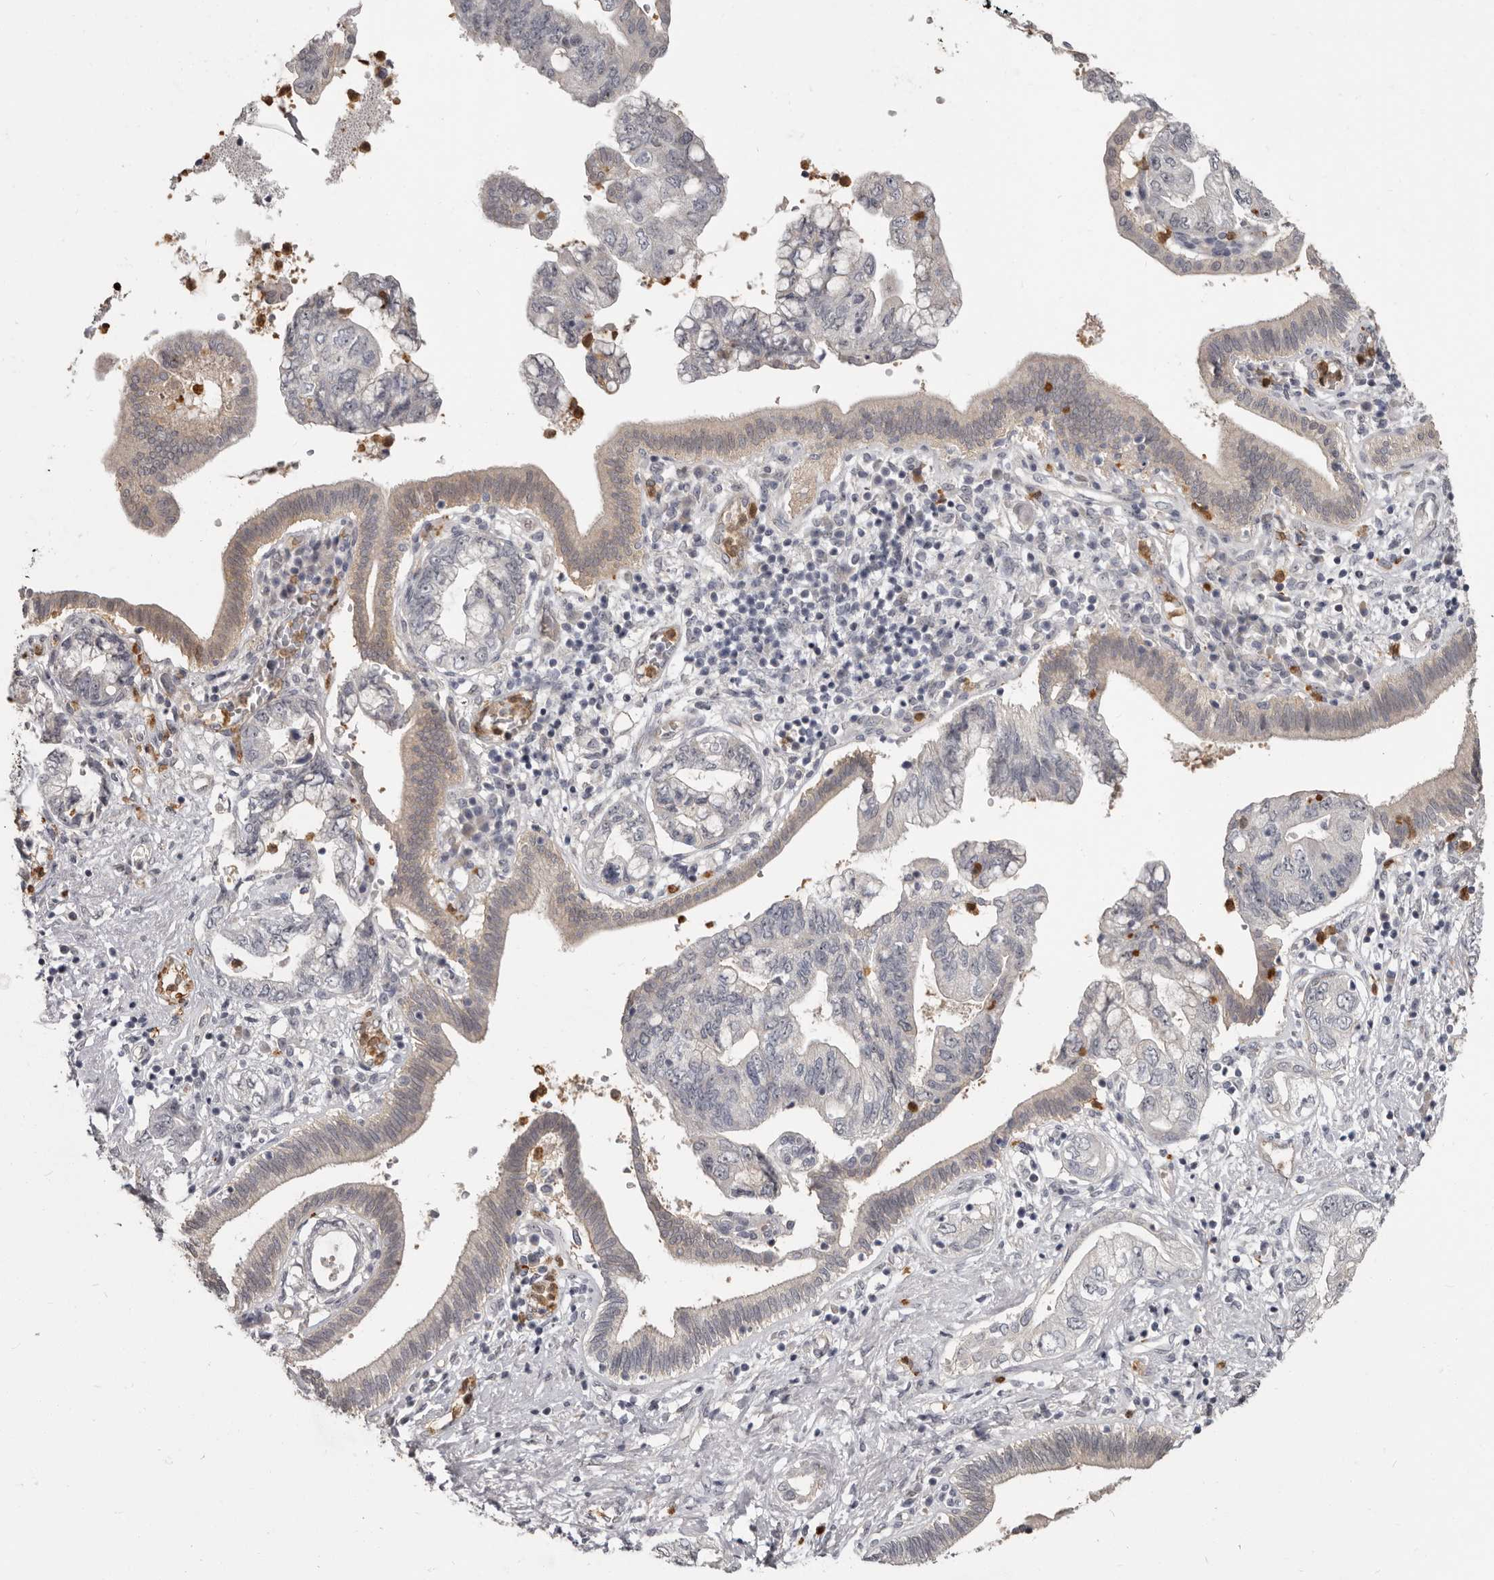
{"staining": {"intensity": "weak", "quantity": "25%-75%", "location": "cytoplasmic/membranous"}, "tissue": "pancreatic cancer", "cell_type": "Tumor cells", "image_type": "cancer", "snomed": [{"axis": "morphology", "description": "Adenocarcinoma, NOS"}, {"axis": "topography", "description": "Pancreas"}], "caption": "Protein expression analysis of human pancreatic adenocarcinoma reveals weak cytoplasmic/membranous expression in about 25%-75% of tumor cells.", "gene": "GPR157", "patient": {"sex": "female", "age": 73}}